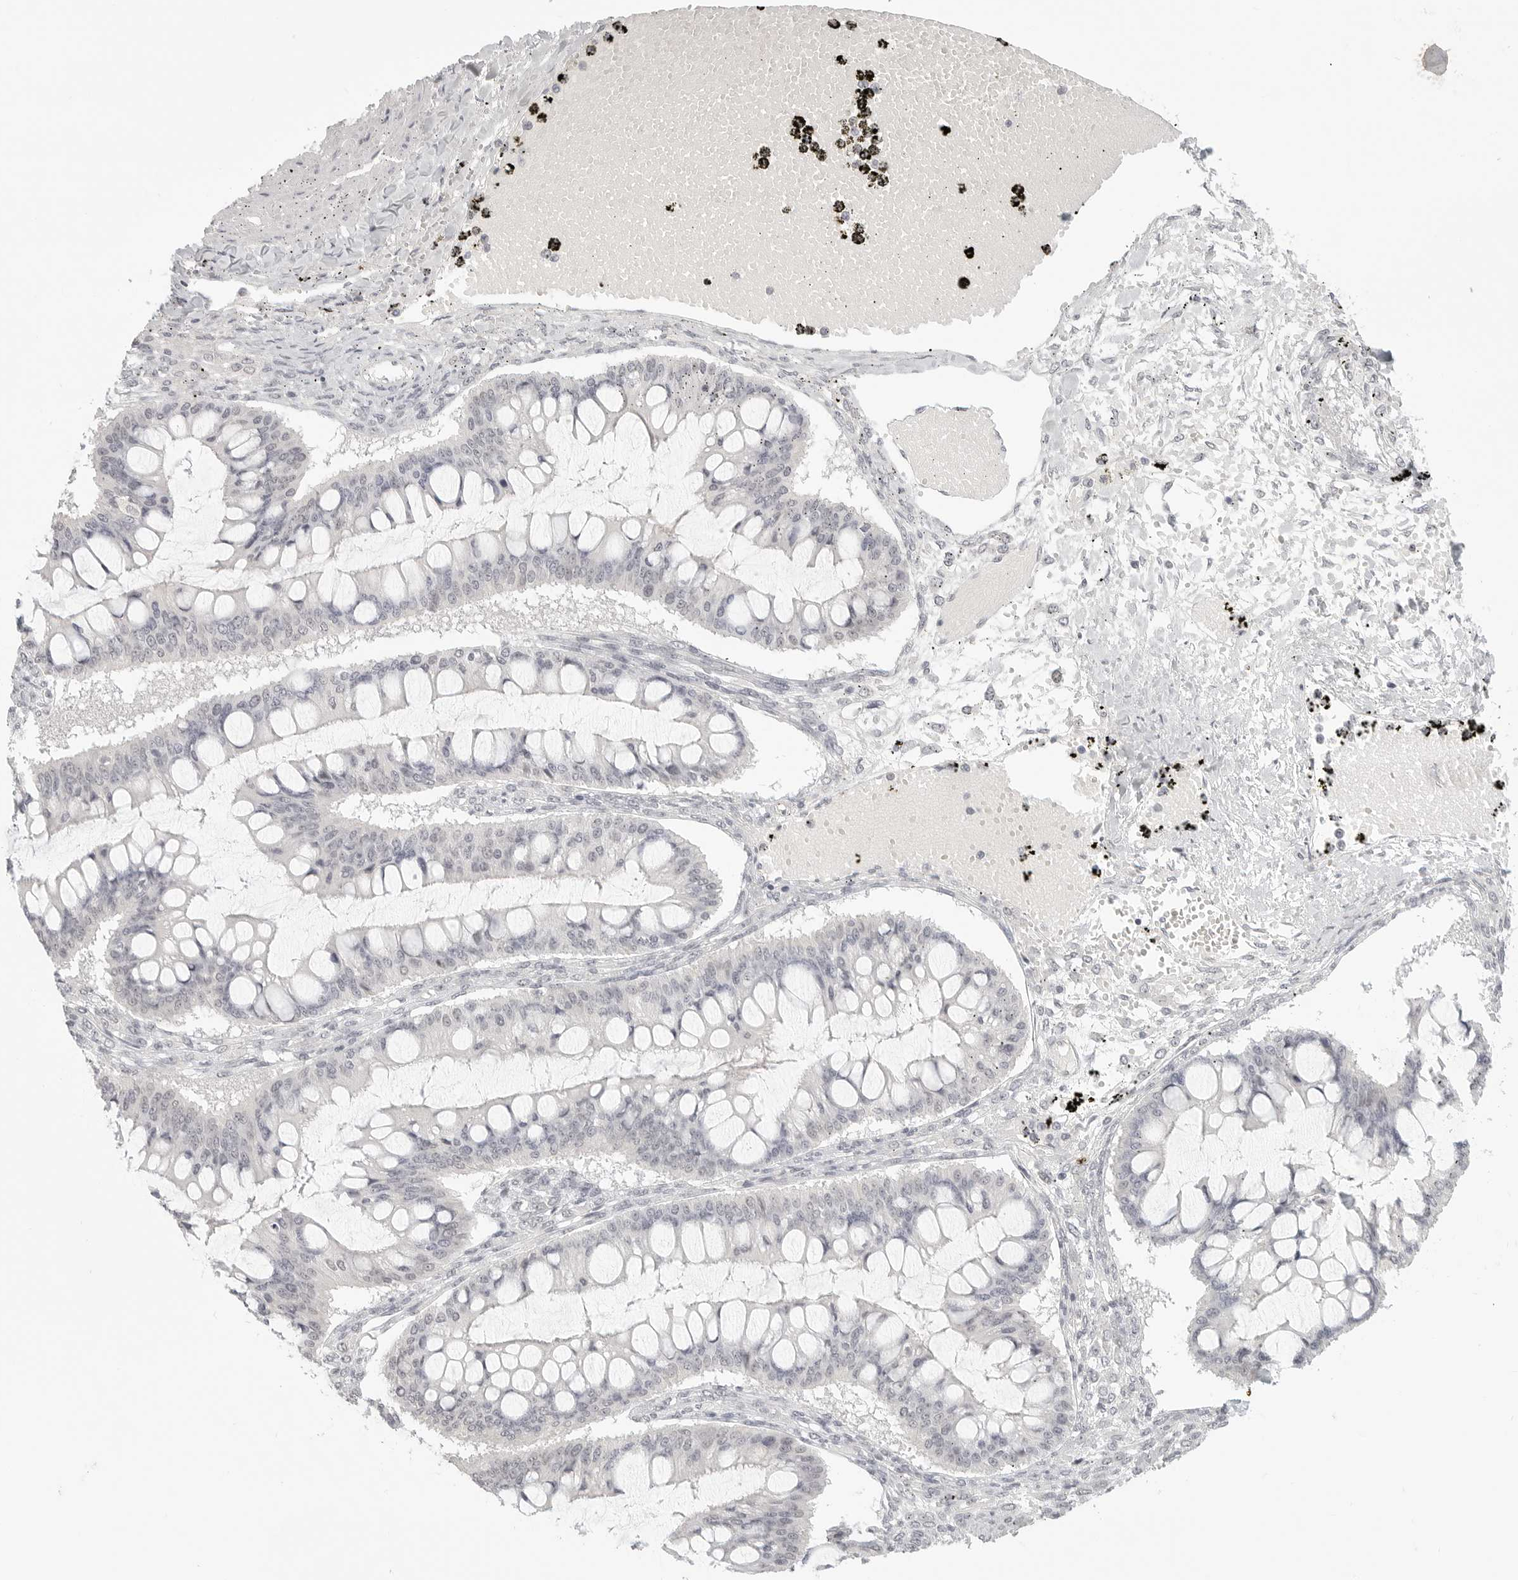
{"staining": {"intensity": "negative", "quantity": "none", "location": "none"}, "tissue": "ovarian cancer", "cell_type": "Tumor cells", "image_type": "cancer", "snomed": [{"axis": "morphology", "description": "Cystadenocarcinoma, mucinous, NOS"}, {"axis": "topography", "description": "Ovary"}], "caption": "High power microscopy image of an immunohistochemistry histopathology image of ovarian cancer (mucinous cystadenocarcinoma), revealing no significant expression in tumor cells.", "gene": "KLK11", "patient": {"sex": "female", "age": 73}}